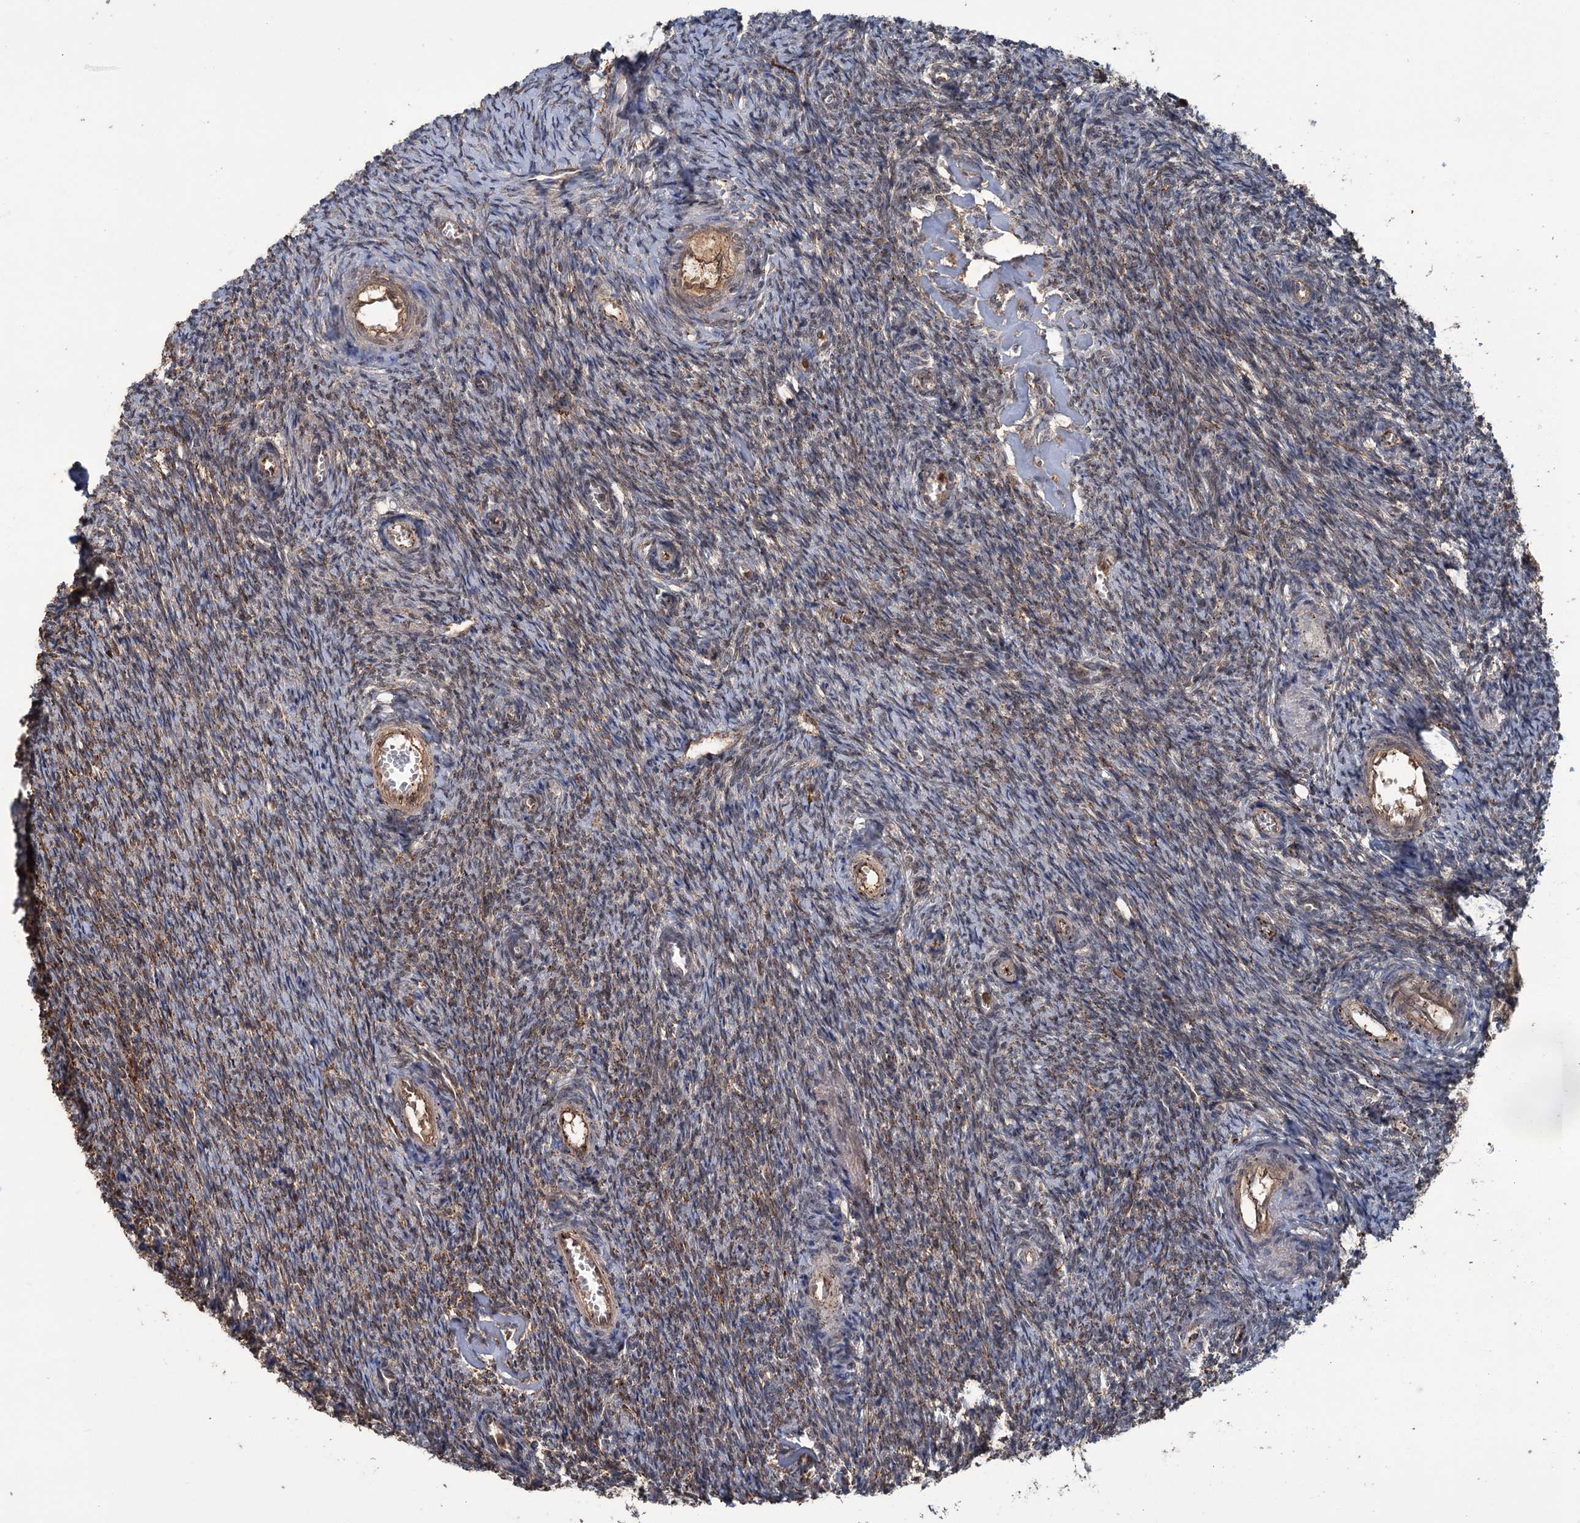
{"staining": {"intensity": "moderate", "quantity": "25%-75%", "location": "cytoplasmic/membranous,nuclear"}, "tissue": "ovary", "cell_type": "Ovarian stroma cells", "image_type": "normal", "snomed": [{"axis": "morphology", "description": "Normal tissue, NOS"}, {"axis": "topography", "description": "Ovary"}], "caption": "Immunohistochemistry (DAB (3,3'-diaminobenzidine)) staining of benign ovary shows moderate cytoplasmic/membranous,nuclear protein expression in approximately 25%-75% of ovarian stroma cells. (brown staining indicates protein expression, while blue staining denotes nuclei).", "gene": "KANSL2", "patient": {"sex": "female", "age": 44}}